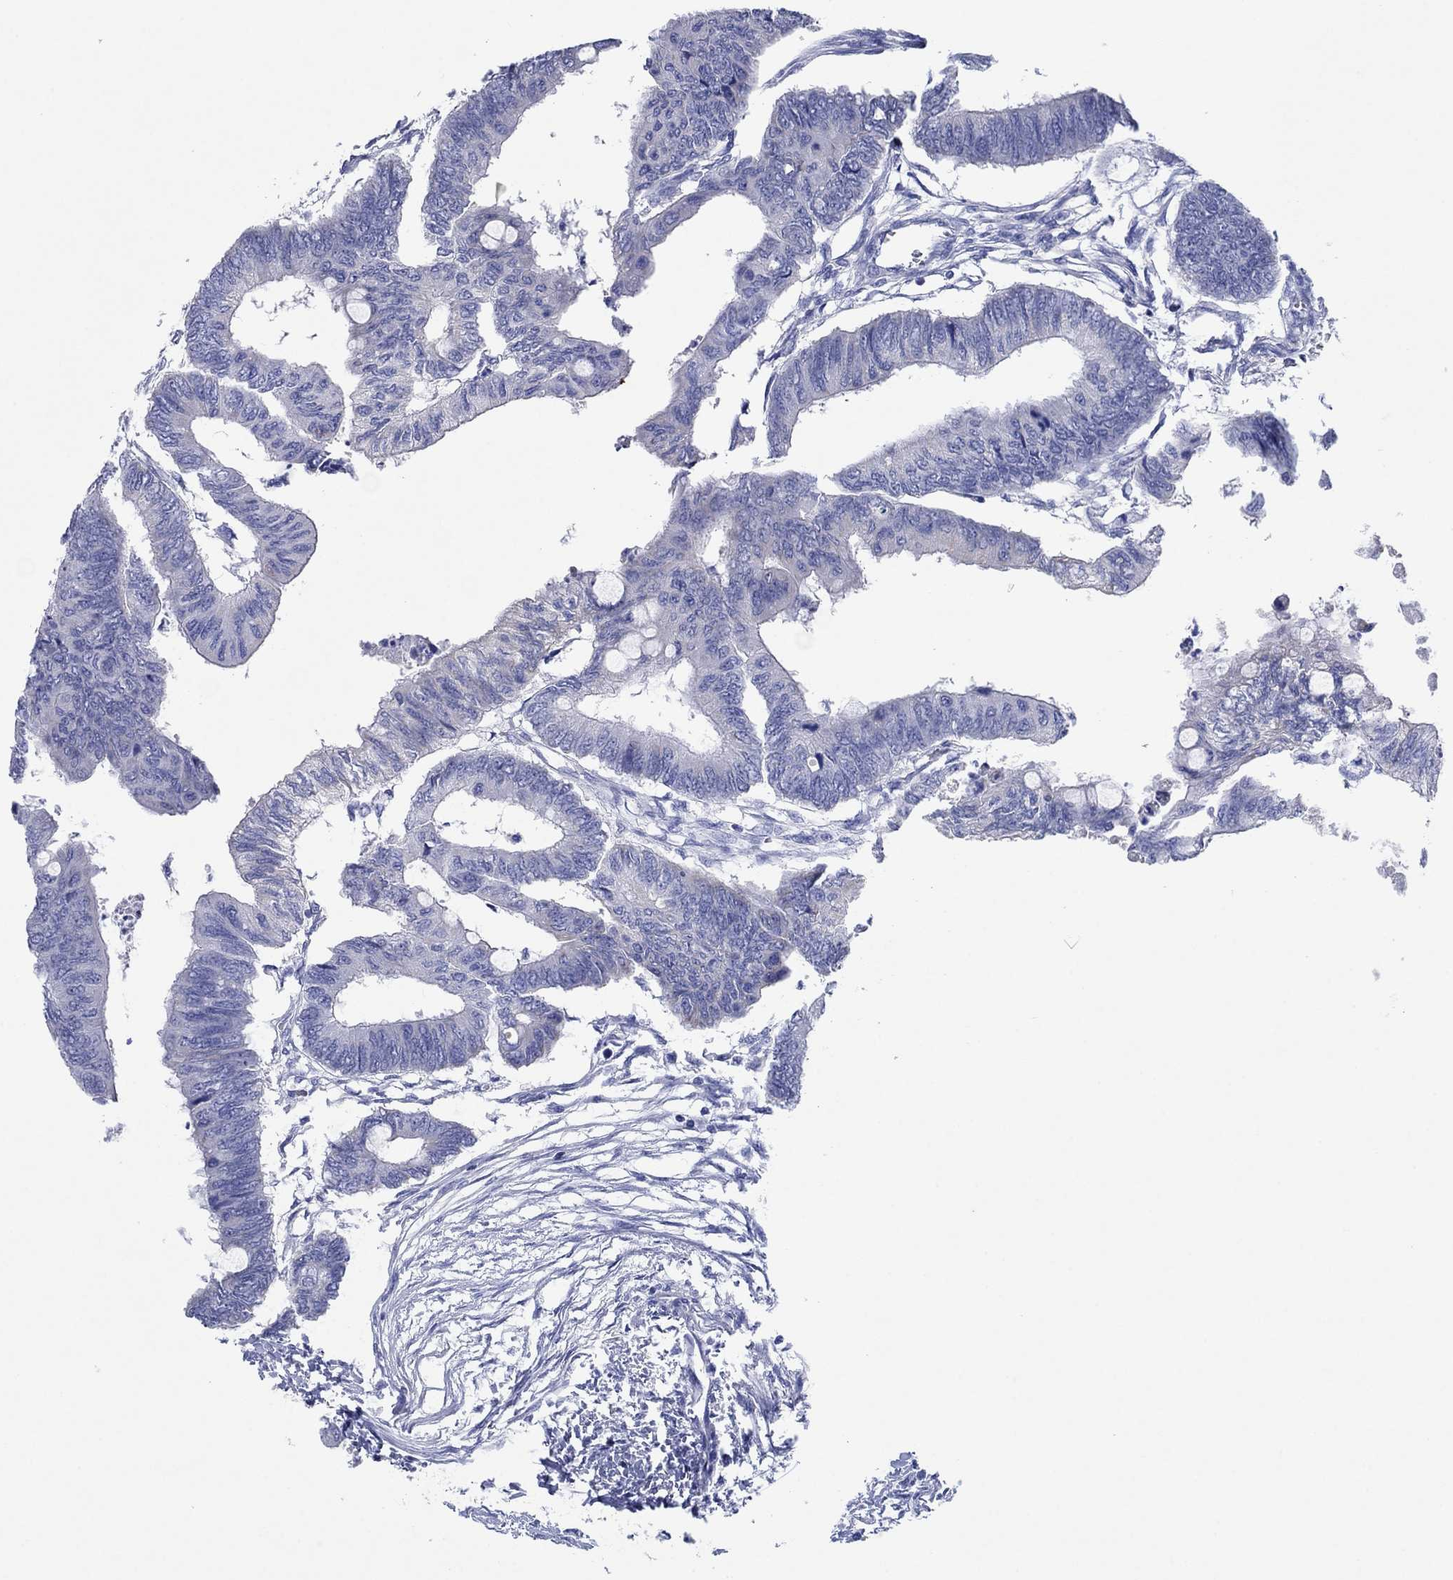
{"staining": {"intensity": "negative", "quantity": "none", "location": "none"}, "tissue": "colorectal cancer", "cell_type": "Tumor cells", "image_type": "cancer", "snomed": [{"axis": "morphology", "description": "Normal tissue, NOS"}, {"axis": "morphology", "description": "Adenocarcinoma, NOS"}, {"axis": "topography", "description": "Rectum"}, {"axis": "topography", "description": "Peripheral nerve tissue"}], "caption": "DAB (3,3'-diaminobenzidine) immunohistochemical staining of colorectal cancer displays no significant staining in tumor cells.", "gene": "HCRT", "patient": {"sex": "male", "age": 92}}